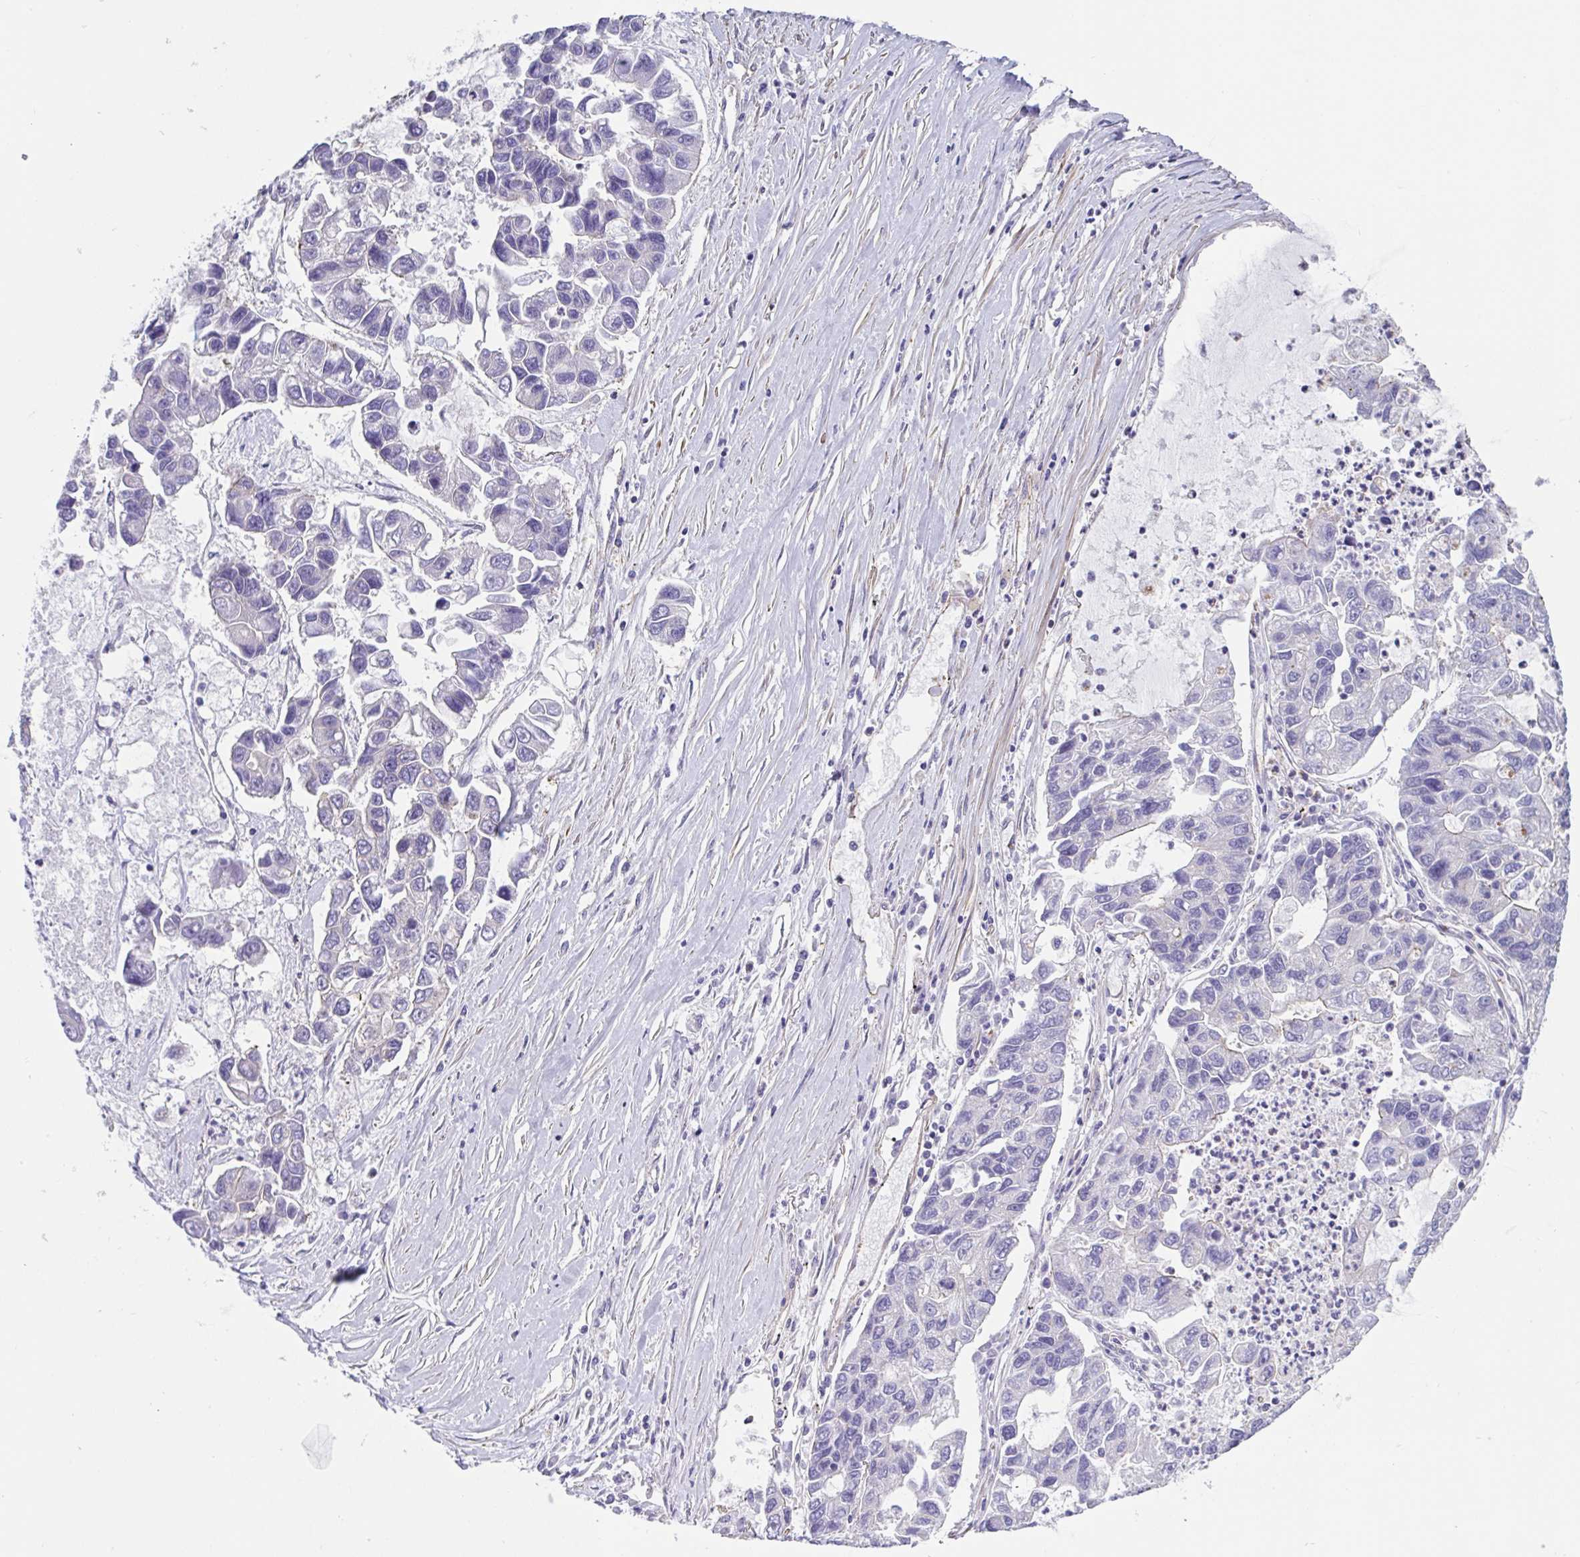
{"staining": {"intensity": "negative", "quantity": "none", "location": "none"}, "tissue": "lung cancer", "cell_type": "Tumor cells", "image_type": "cancer", "snomed": [{"axis": "morphology", "description": "Adenocarcinoma, NOS"}, {"axis": "topography", "description": "Bronchus"}, {"axis": "topography", "description": "Lung"}], "caption": "Protein analysis of lung cancer reveals no significant staining in tumor cells. (DAB (3,3'-diaminobenzidine) immunohistochemistry with hematoxylin counter stain).", "gene": "TRAM2", "patient": {"sex": "female", "age": 51}}